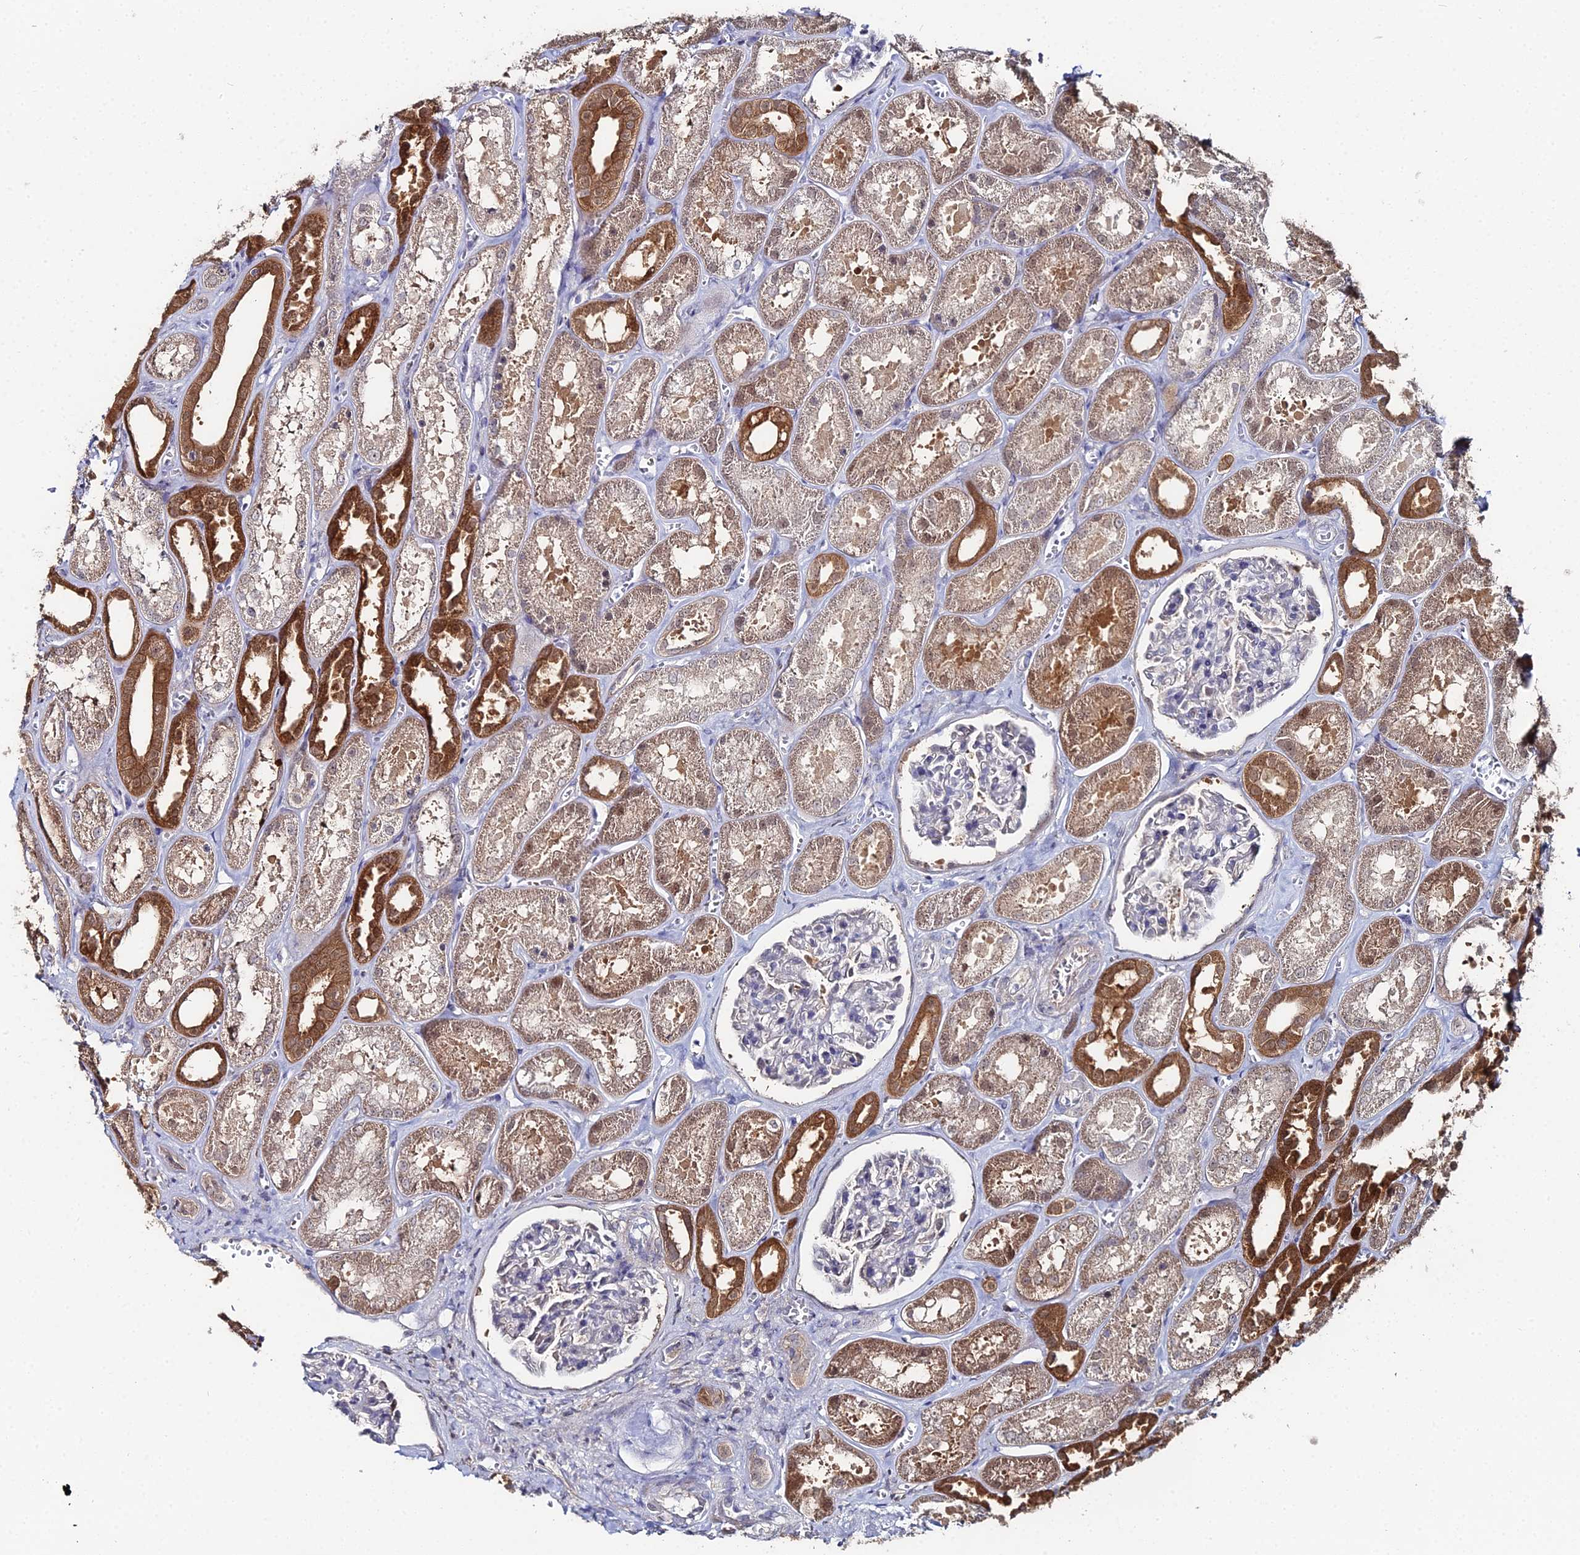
{"staining": {"intensity": "negative", "quantity": "none", "location": "none"}, "tissue": "kidney", "cell_type": "Cells in glomeruli", "image_type": "normal", "snomed": [{"axis": "morphology", "description": "Normal tissue, NOS"}, {"axis": "morphology", "description": "Adenocarcinoma, NOS"}, {"axis": "topography", "description": "Kidney"}], "caption": "A high-resolution image shows immunohistochemistry (IHC) staining of benign kidney, which shows no significant expression in cells in glomeruli. (Immunohistochemistry (ihc), brightfield microscopy, high magnification).", "gene": "THAP4", "patient": {"sex": "female", "age": 68}}